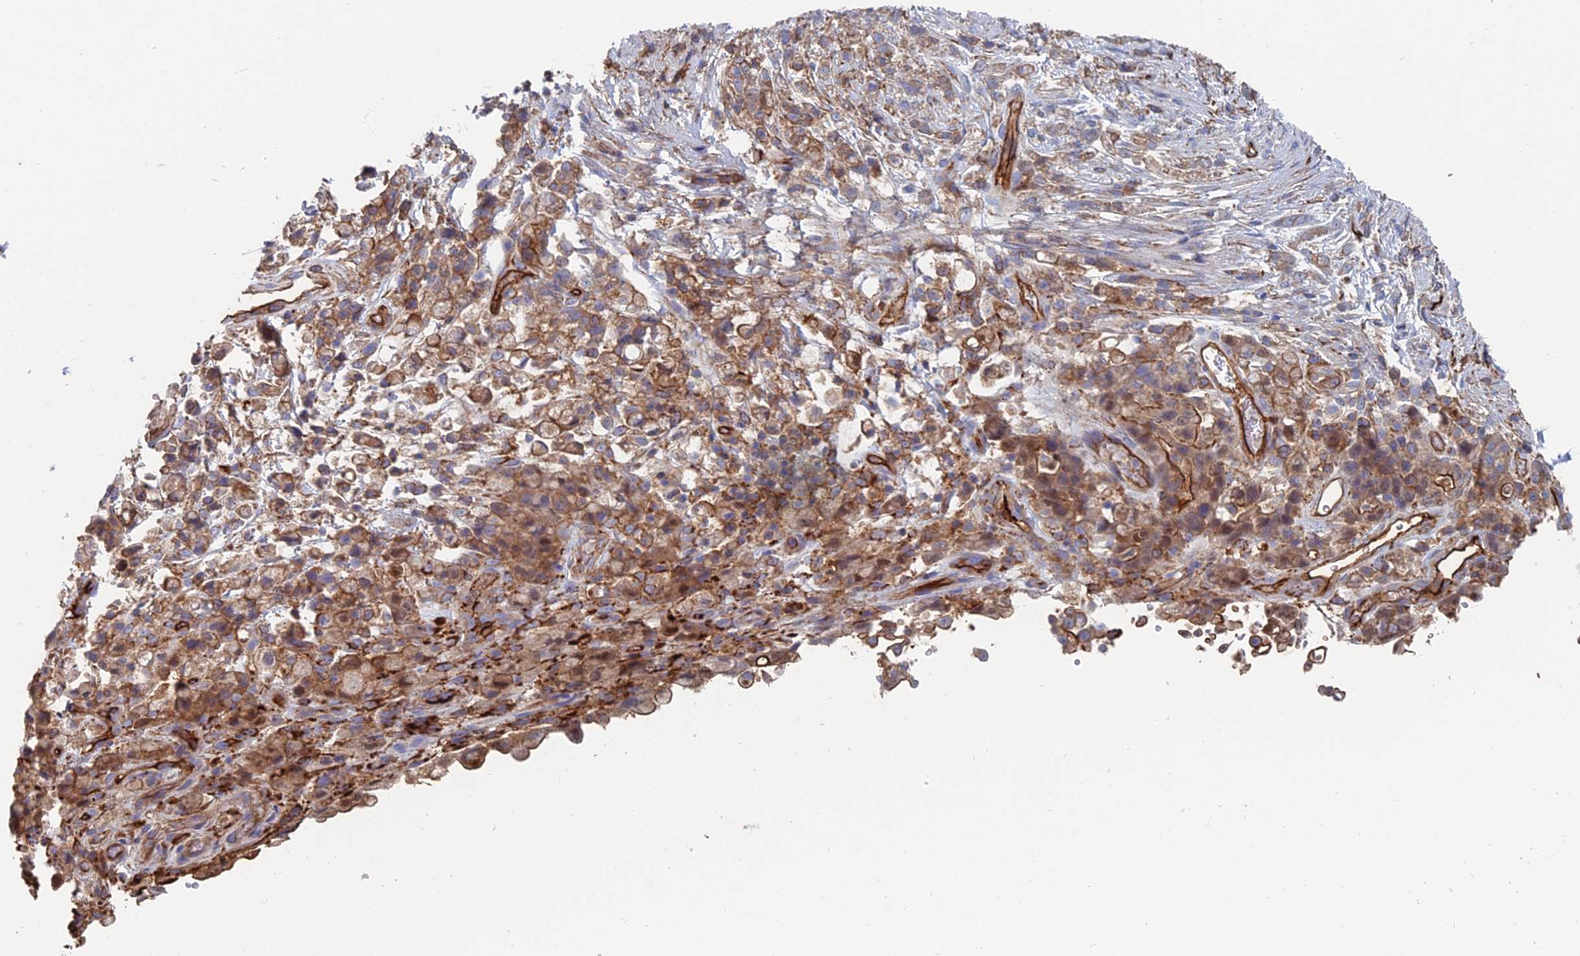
{"staining": {"intensity": "moderate", "quantity": ">75%", "location": "cytoplasmic/membranous"}, "tissue": "stomach cancer", "cell_type": "Tumor cells", "image_type": "cancer", "snomed": [{"axis": "morphology", "description": "Adenocarcinoma, NOS"}, {"axis": "topography", "description": "Stomach"}], "caption": "Immunohistochemical staining of stomach cancer (adenocarcinoma) demonstrates moderate cytoplasmic/membranous protein staining in approximately >75% of tumor cells.", "gene": "SNX11", "patient": {"sex": "female", "age": 60}}